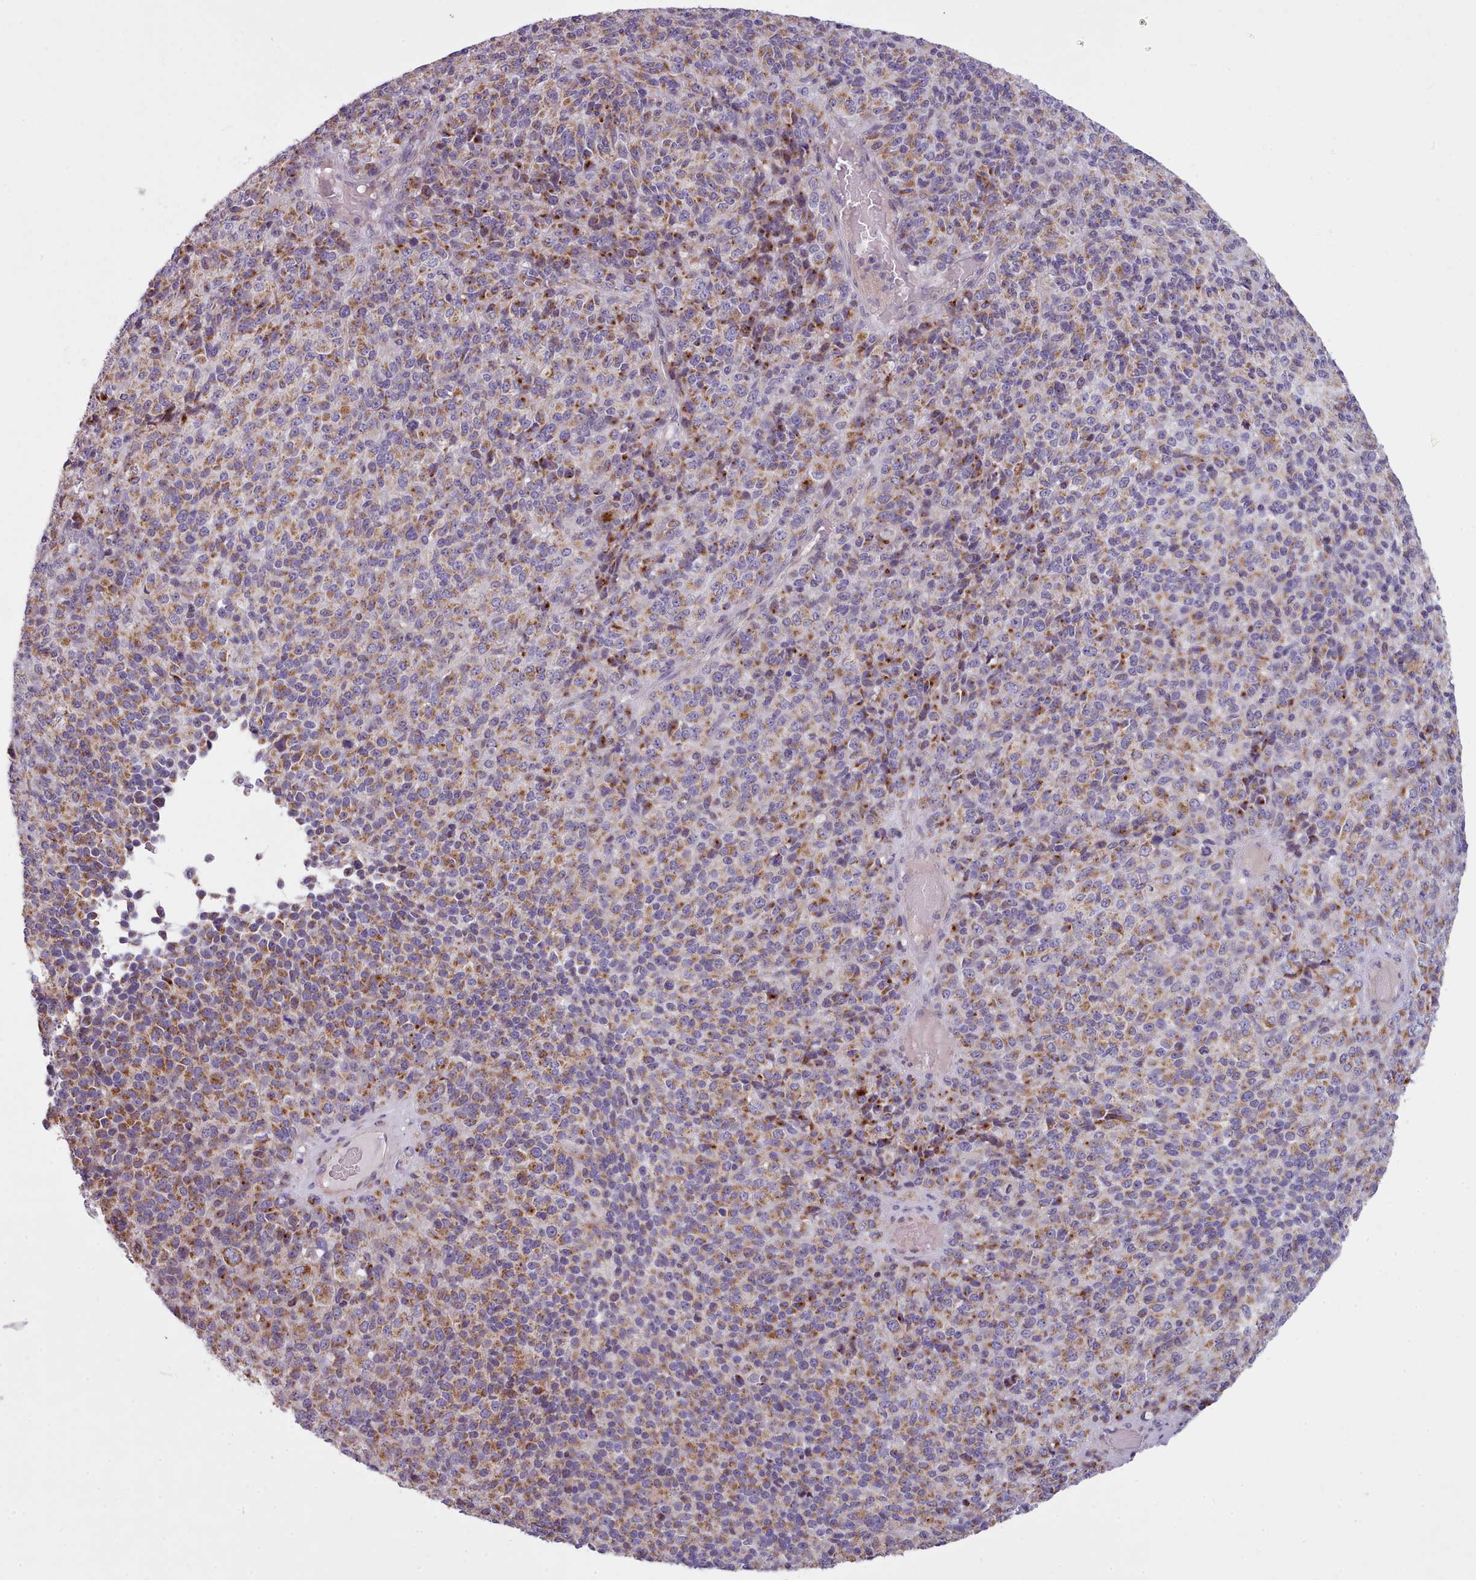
{"staining": {"intensity": "moderate", "quantity": ">75%", "location": "cytoplasmic/membranous"}, "tissue": "melanoma", "cell_type": "Tumor cells", "image_type": "cancer", "snomed": [{"axis": "morphology", "description": "Malignant melanoma, Metastatic site"}, {"axis": "topography", "description": "Brain"}], "caption": "Human malignant melanoma (metastatic site) stained with a brown dye shows moderate cytoplasmic/membranous positive staining in approximately >75% of tumor cells.", "gene": "SLC52A3", "patient": {"sex": "female", "age": 56}}